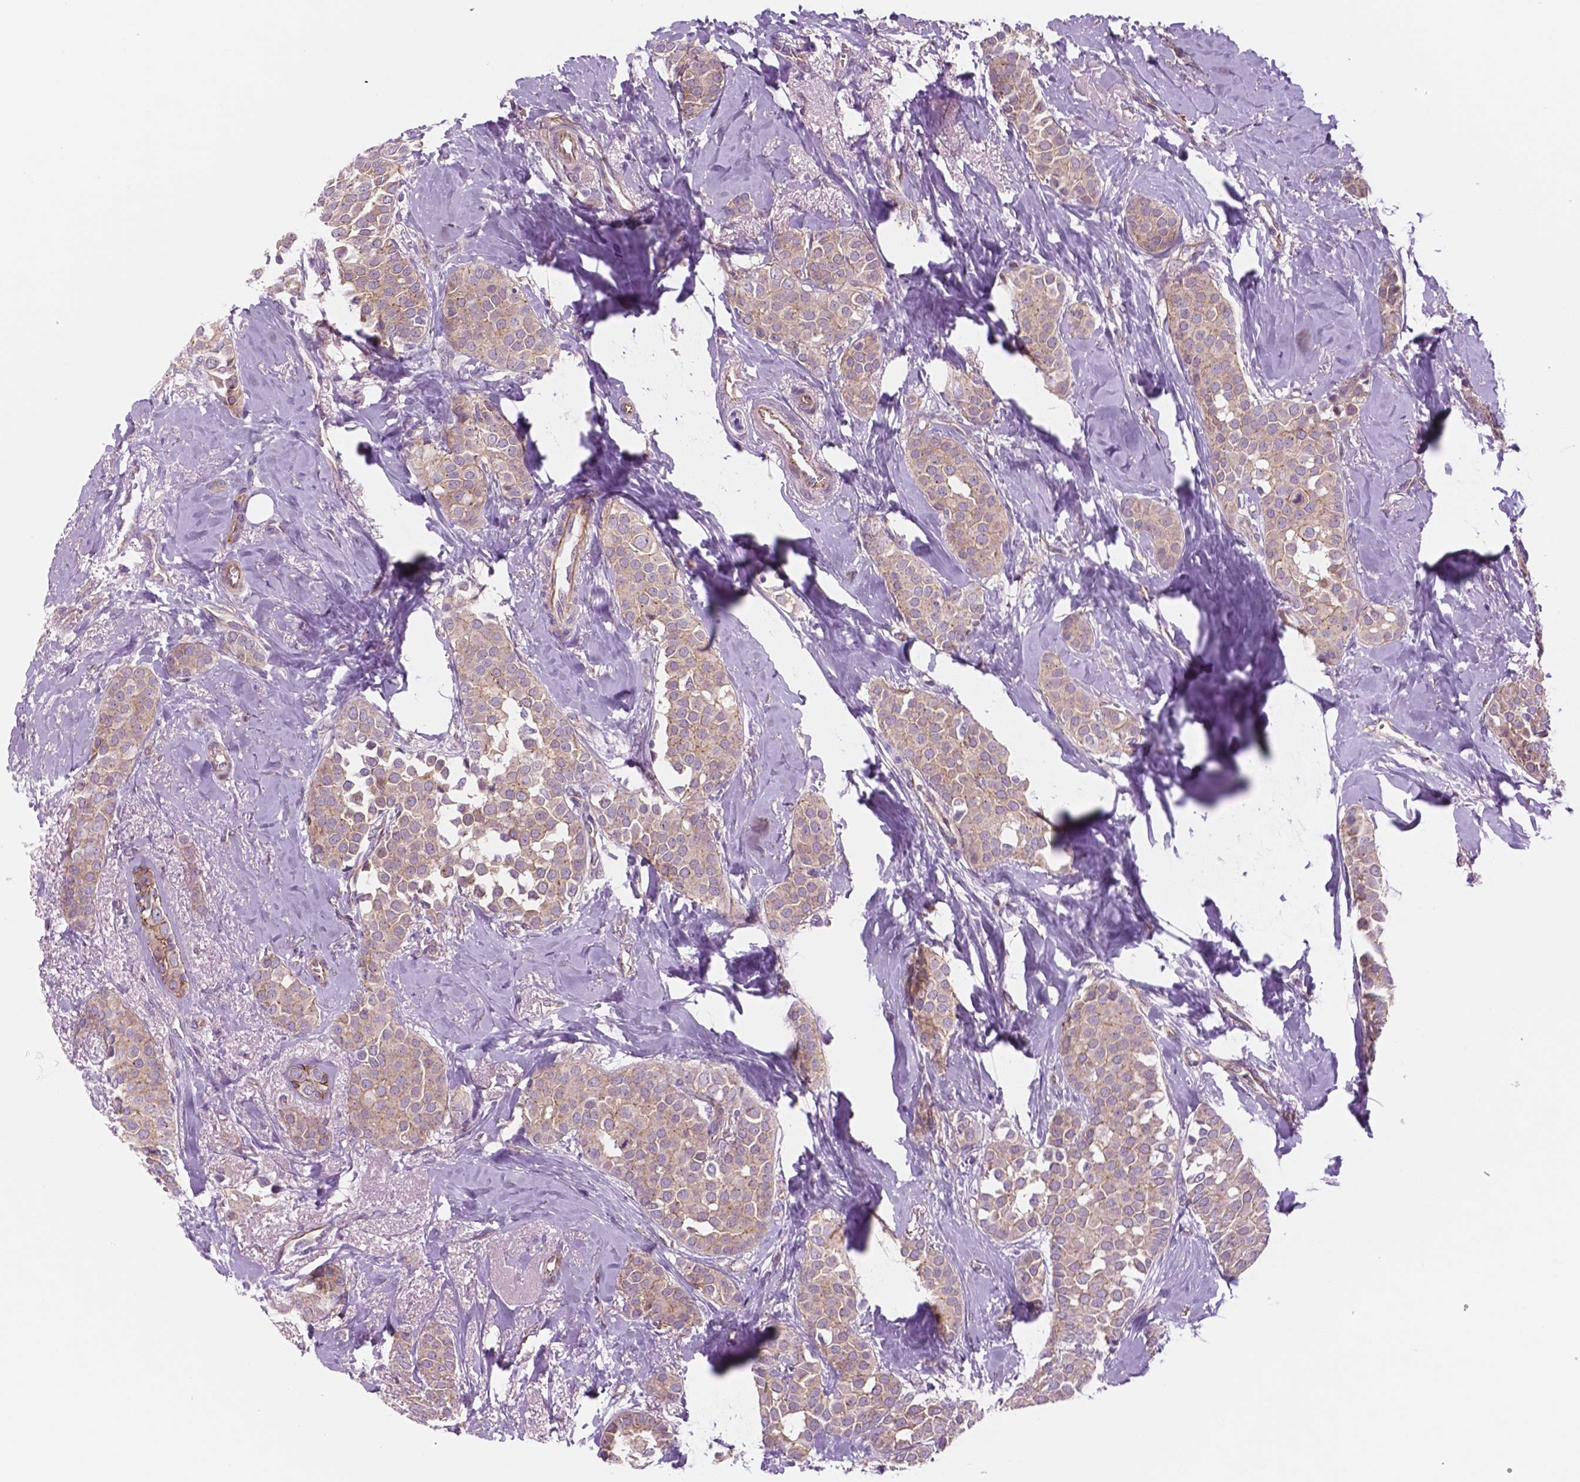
{"staining": {"intensity": "weak", "quantity": ">75%", "location": "cytoplasmic/membranous"}, "tissue": "breast cancer", "cell_type": "Tumor cells", "image_type": "cancer", "snomed": [{"axis": "morphology", "description": "Duct carcinoma"}, {"axis": "topography", "description": "Breast"}], "caption": "IHC (DAB) staining of human infiltrating ductal carcinoma (breast) reveals weak cytoplasmic/membranous protein expression in about >75% of tumor cells.", "gene": "RND3", "patient": {"sex": "female", "age": 79}}